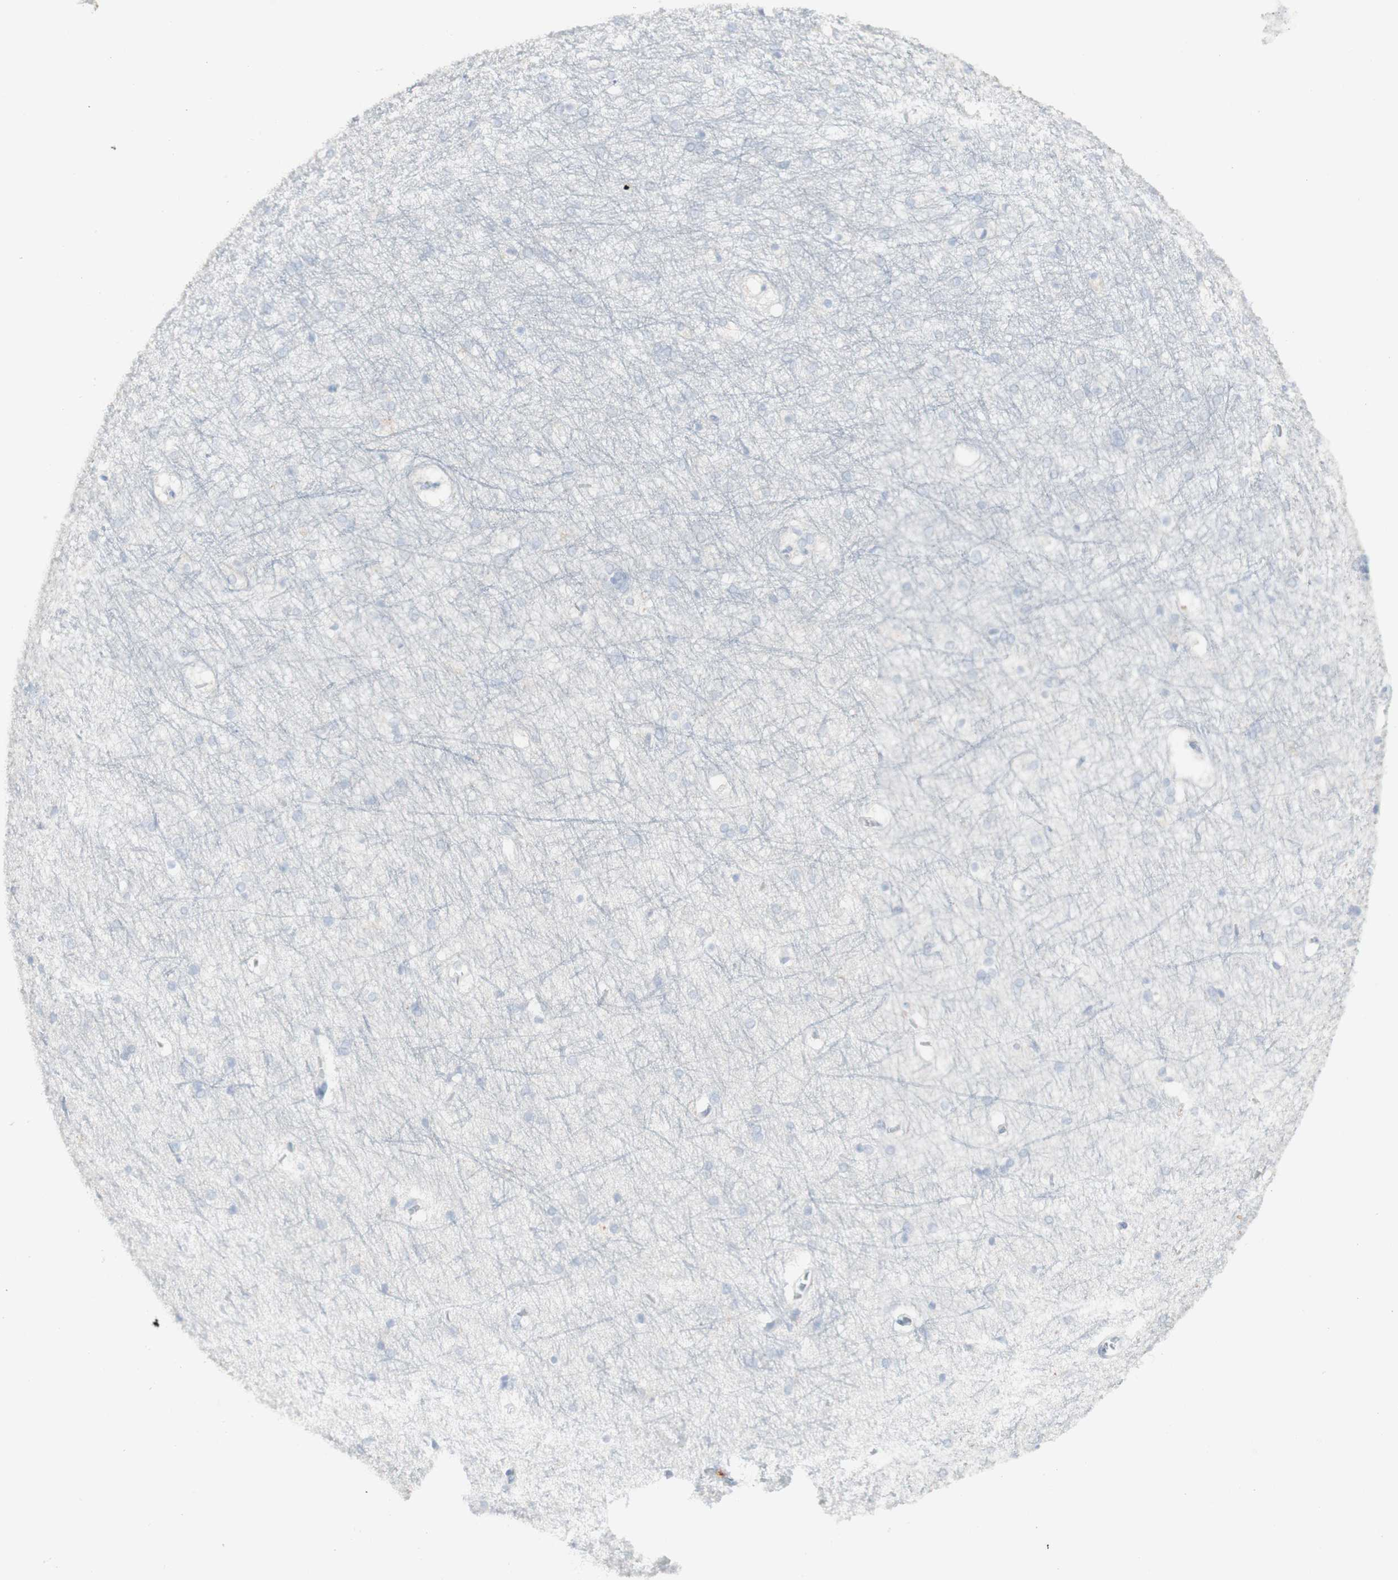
{"staining": {"intensity": "negative", "quantity": "none", "location": "none"}, "tissue": "hippocampus", "cell_type": "Glial cells", "image_type": "normal", "snomed": [{"axis": "morphology", "description": "Normal tissue, NOS"}, {"axis": "topography", "description": "Hippocampus"}], "caption": "Glial cells show no significant protein expression in normal hippocampus. (Brightfield microscopy of DAB (3,3'-diaminobenzidine) IHC at high magnification).", "gene": "CD207", "patient": {"sex": "female", "age": 19}}